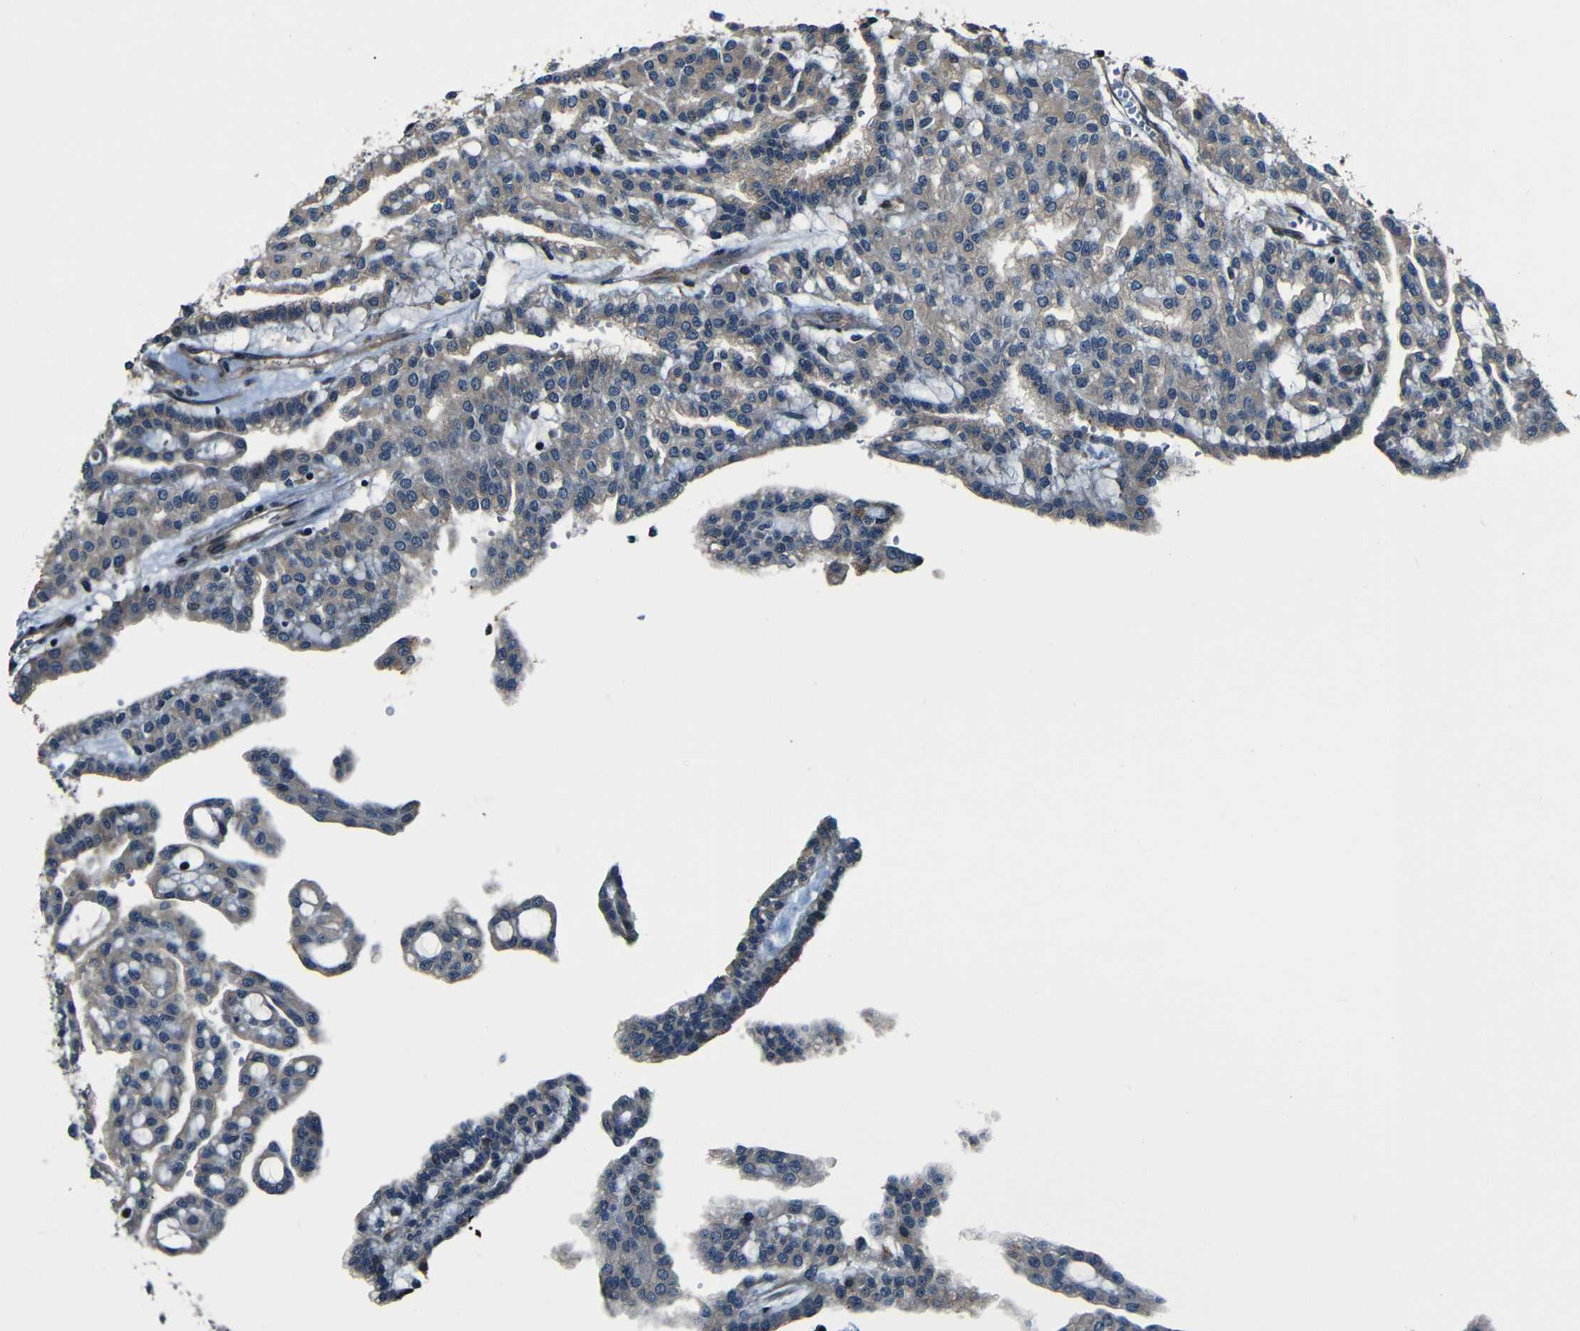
{"staining": {"intensity": "negative", "quantity": "none", "location": "none"}, "tissue": "renal cancer", "cell_type": "Tumor cells", "image_type": "cancer", "snomed": [{"axis": "morphology", "description": "Adenocarcinoma, NOS"}, {"axis": "topography", "description": "Kidney"}], "caption": "Immunohistochemistry of renal adenocarcinoma displays no expression in tumor cells.", "gene": "NCBP3", "patient": {"sex": "male", "age": 63}}